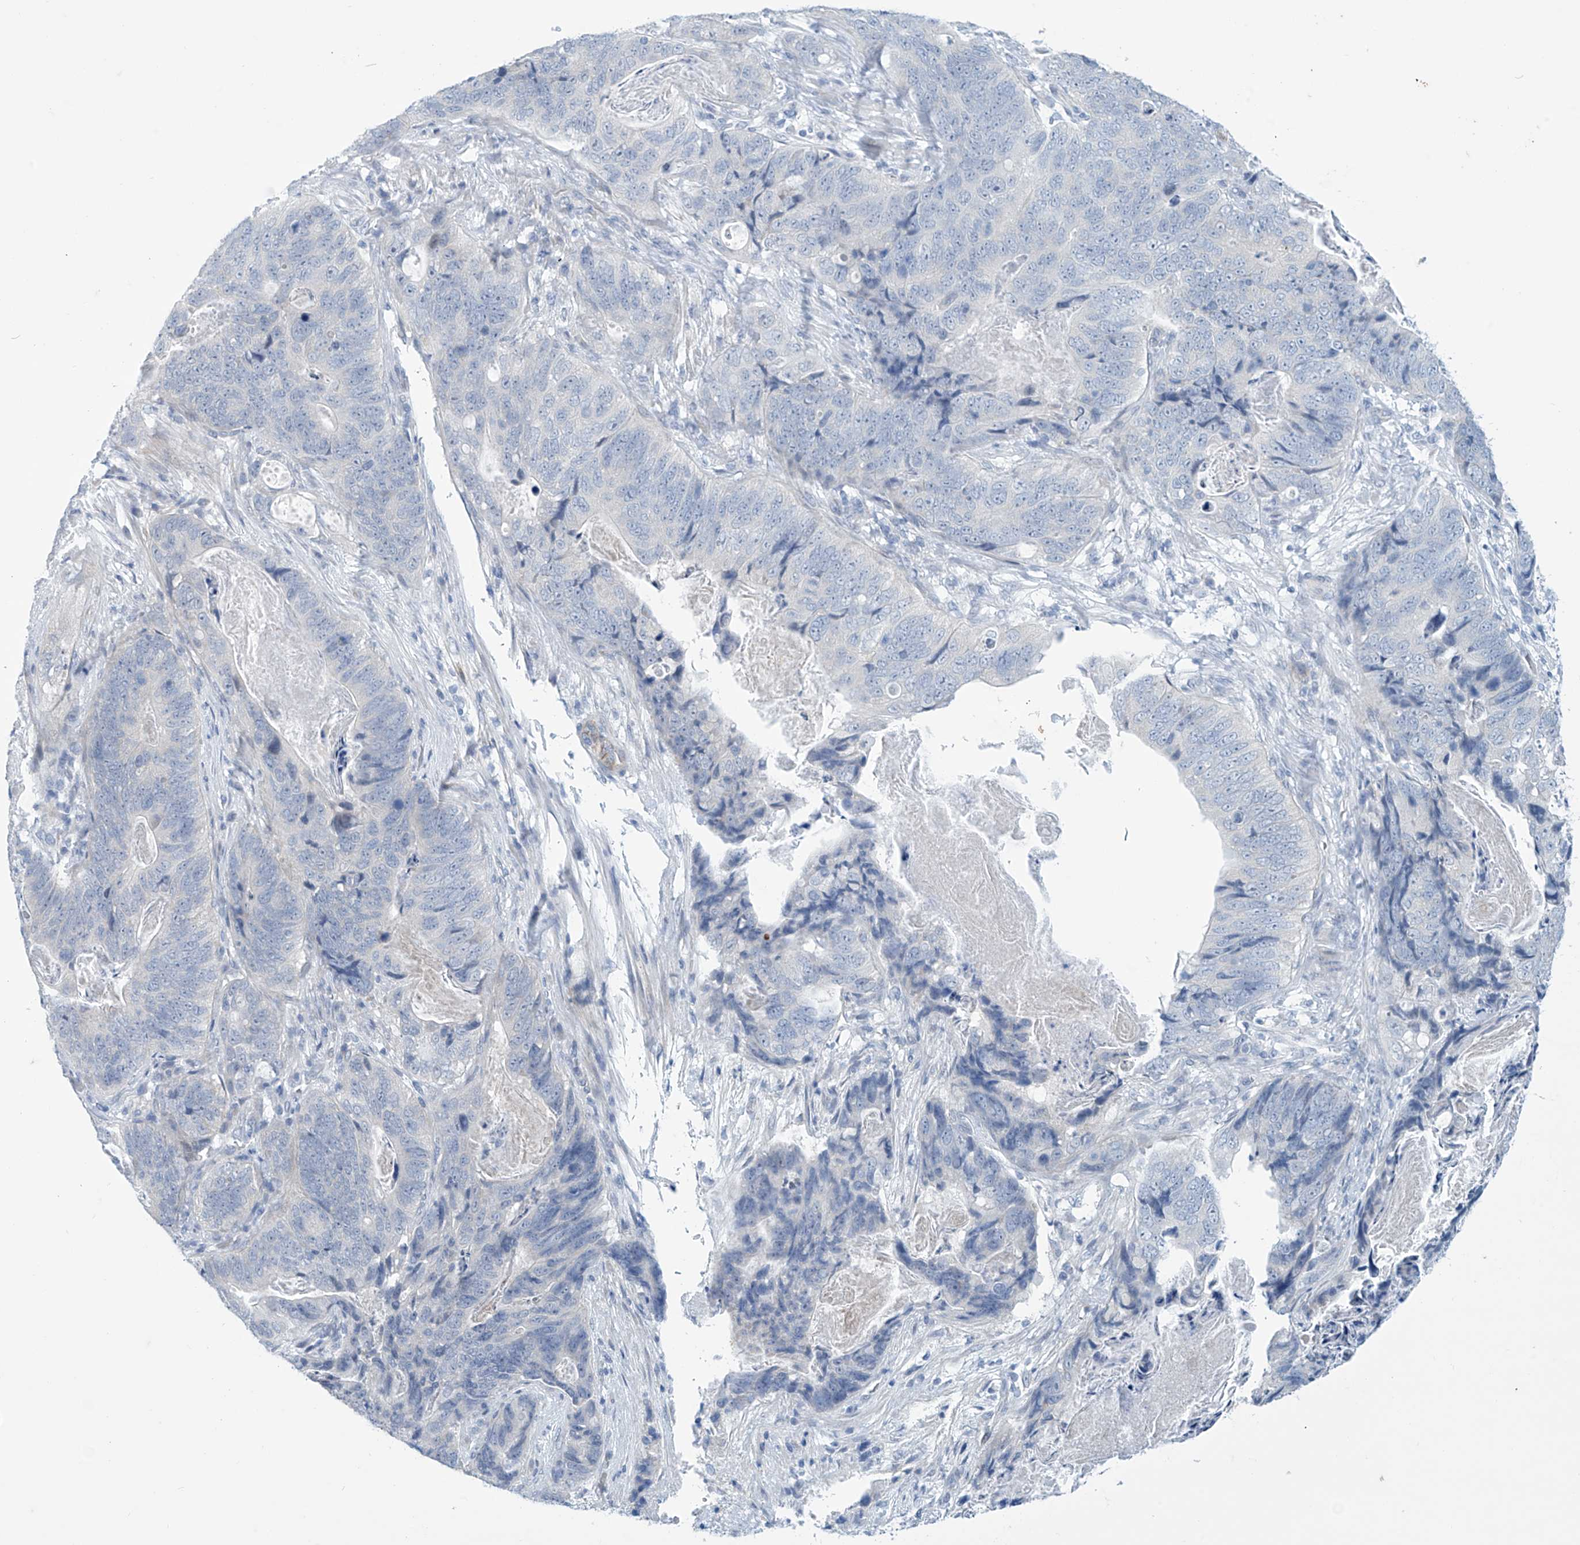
{"staining": {"intensity": "negative", "quantity": "none", "location": "none"}, "tissue": "stomach cancer", "cell_type": "Tumor cells", "image_type": "cancer", "snomed": [{"axis": "morphology", "description": "Normal tissue, NOS"}, {"axis": "morphology", "description": "Adenocarcinoma, NOS"}, {"axis": "topography", "description": "Stomach"}], "caption": "The micrograph exhibits no staining of tumor cells in stomach adenocarcinoma.", "gene": "SLC35A5", "patient": {"sex": "female", "age": 89}}